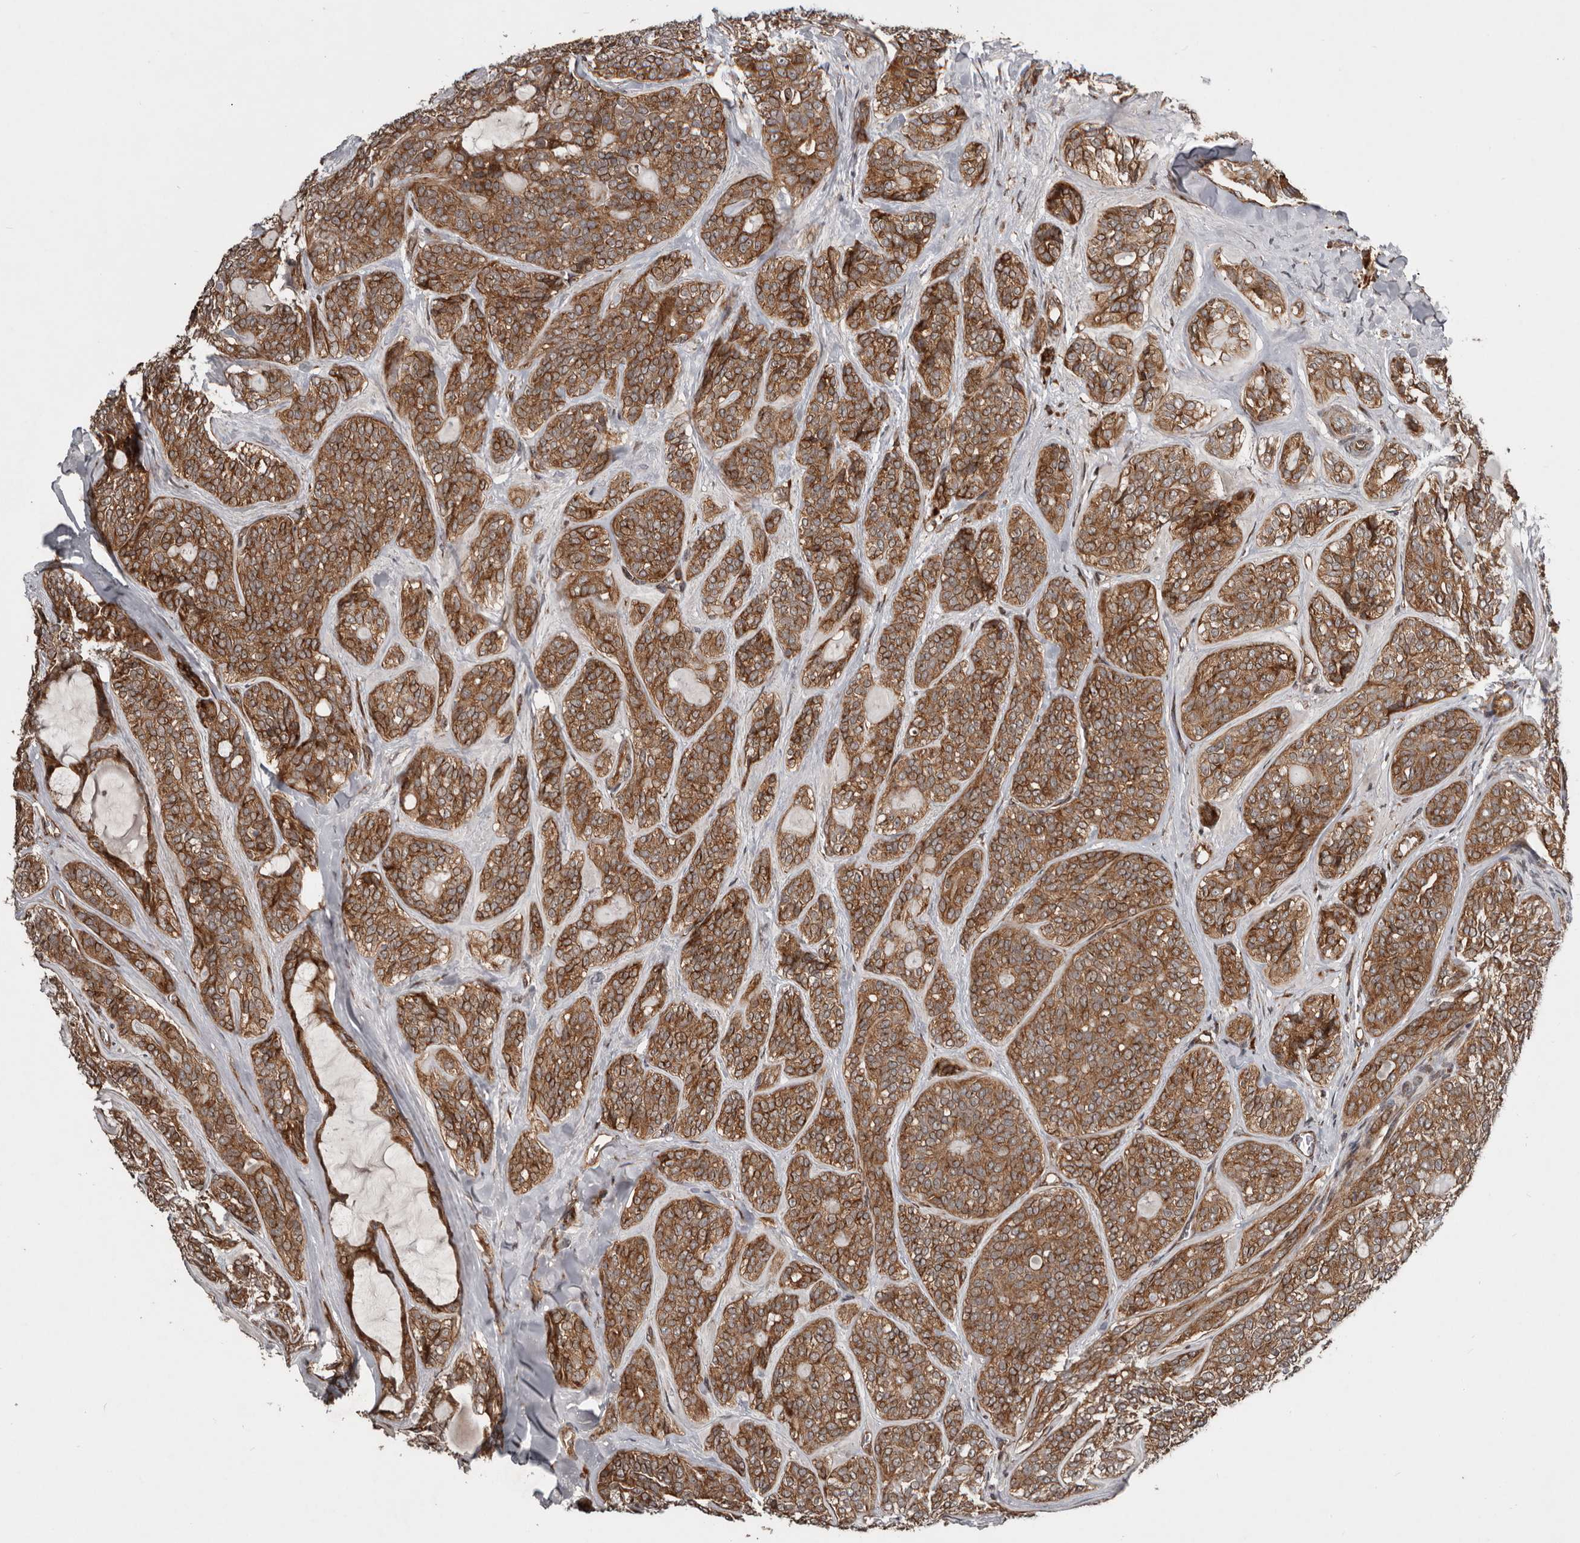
{"staining": {"intensity": "moderate", "quantity": ">75%", "location": "cytoplasmic/membranous"}, "tissue": "head and neck cancer", "cell_type": "Tumor cells", "image_type": "cancer", "snomed": [{"axis": "morphology", "description": "Adenocarcinoma, NOS"}, {"axis": "topography", "description": "Head-Neck"}], "caption": "Head and neck cancer stained for a protein (brown) shows moderate cytoplasmic/membranous positive expression in about >75% of tumor cells.", "gene": "CCDC190", "patient": {"sex": "male", "age": 66}}